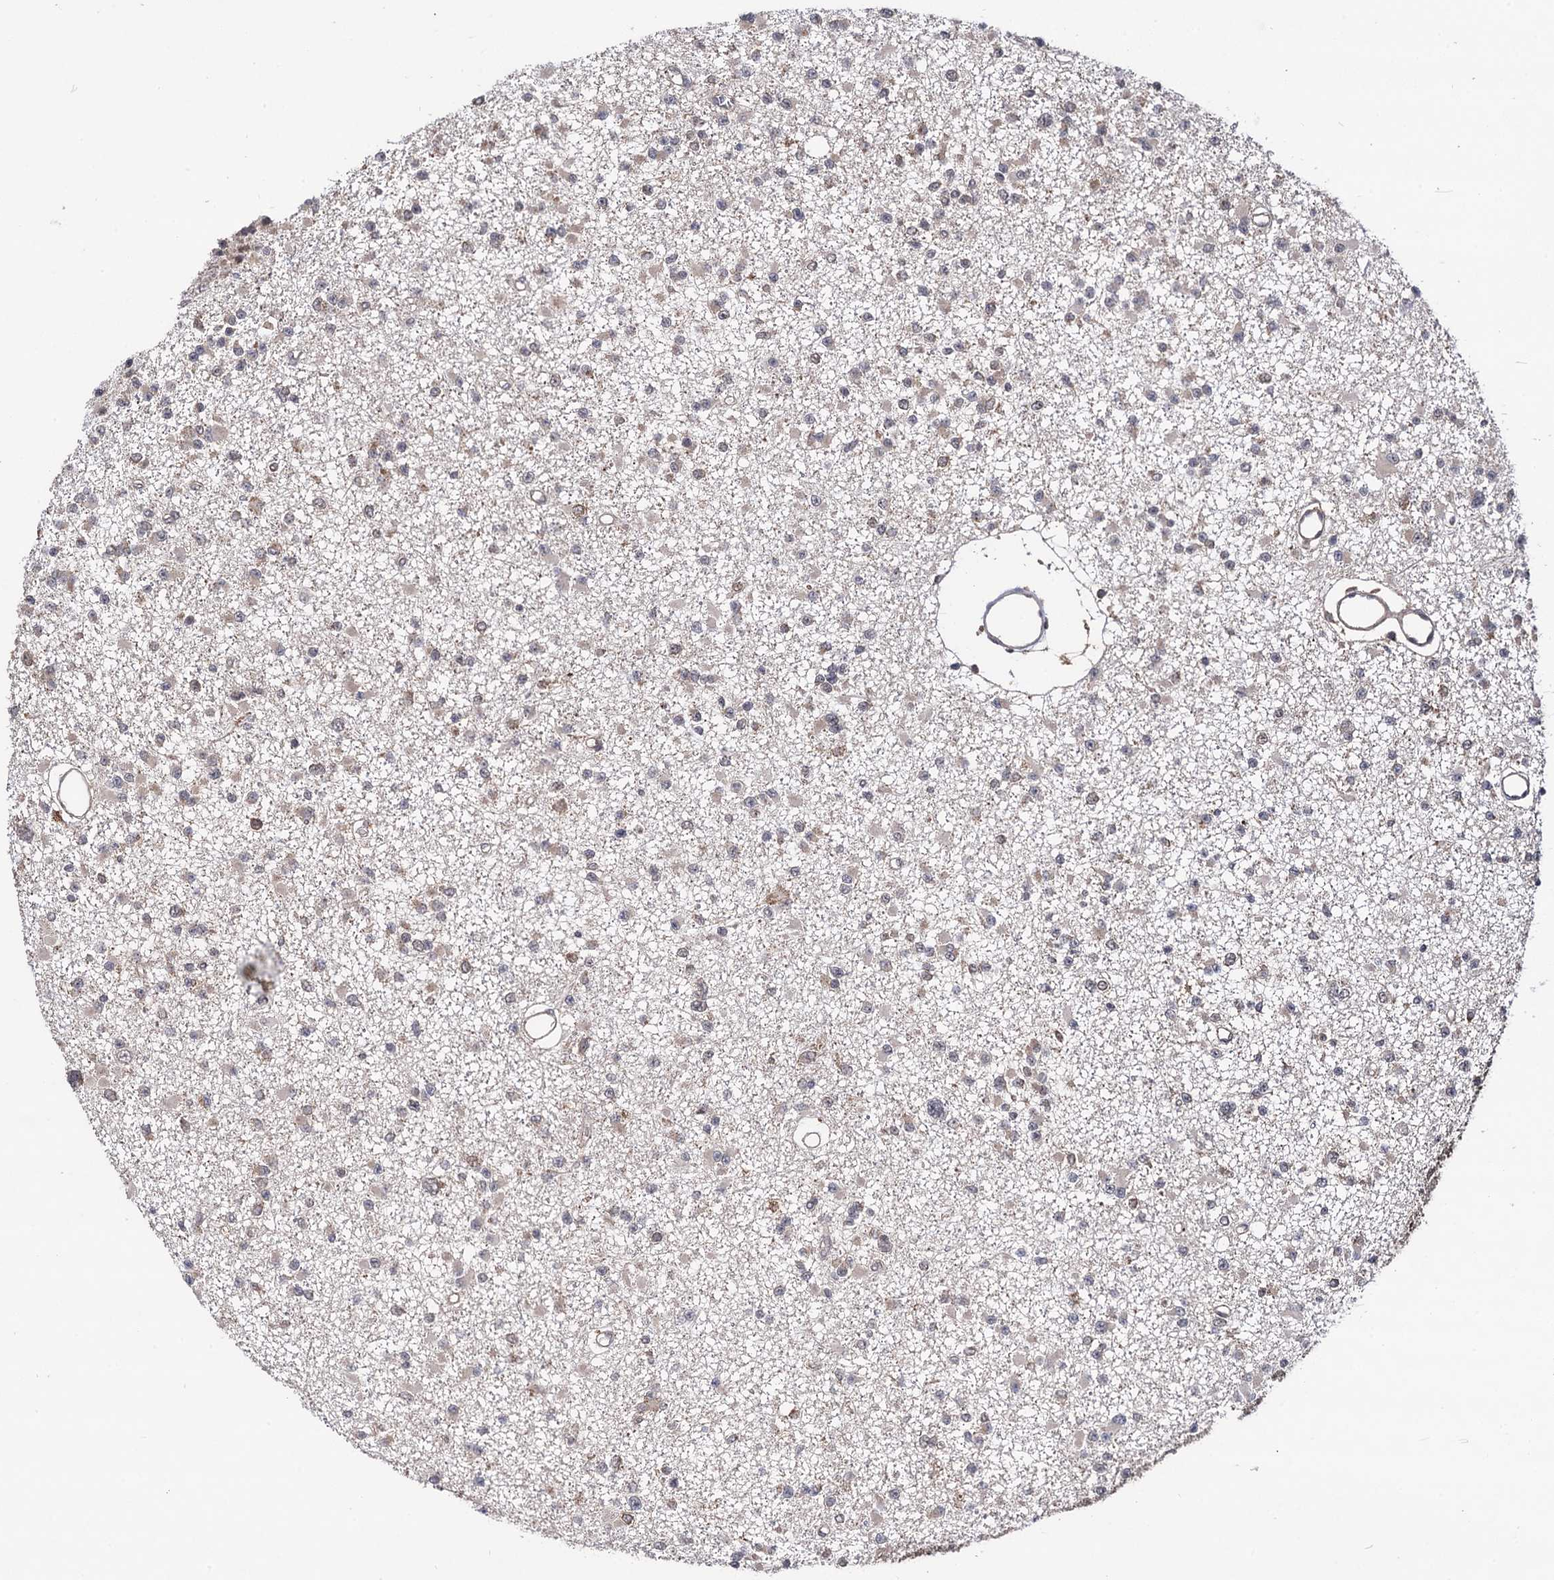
{"staining": {"intensity": "weak", "quantity": "<25%", "location": "cytoplasmic/membranous"}, "tissue": "glioma", "cell_type": "Tumor cells", "image_type": "cancer", "snomed": [{"axis": "morphology", "description": "Glioma, malignant, Low grade"}, {"axis": "topography", "description": "Brain"}], "caption": "Immunohistochemistry (IHC) micrograph of human low-grade glioma (malignant) stained for a protein (brown), which exhibits no expression in tumor cells. Brightfield microscopy of immunohistochemistry stained with DAB (brown) and hematoxylin (blue), captured at high magnification.", "gene": "MICAL2", "patient": {"sex": "female", "age": 22}}